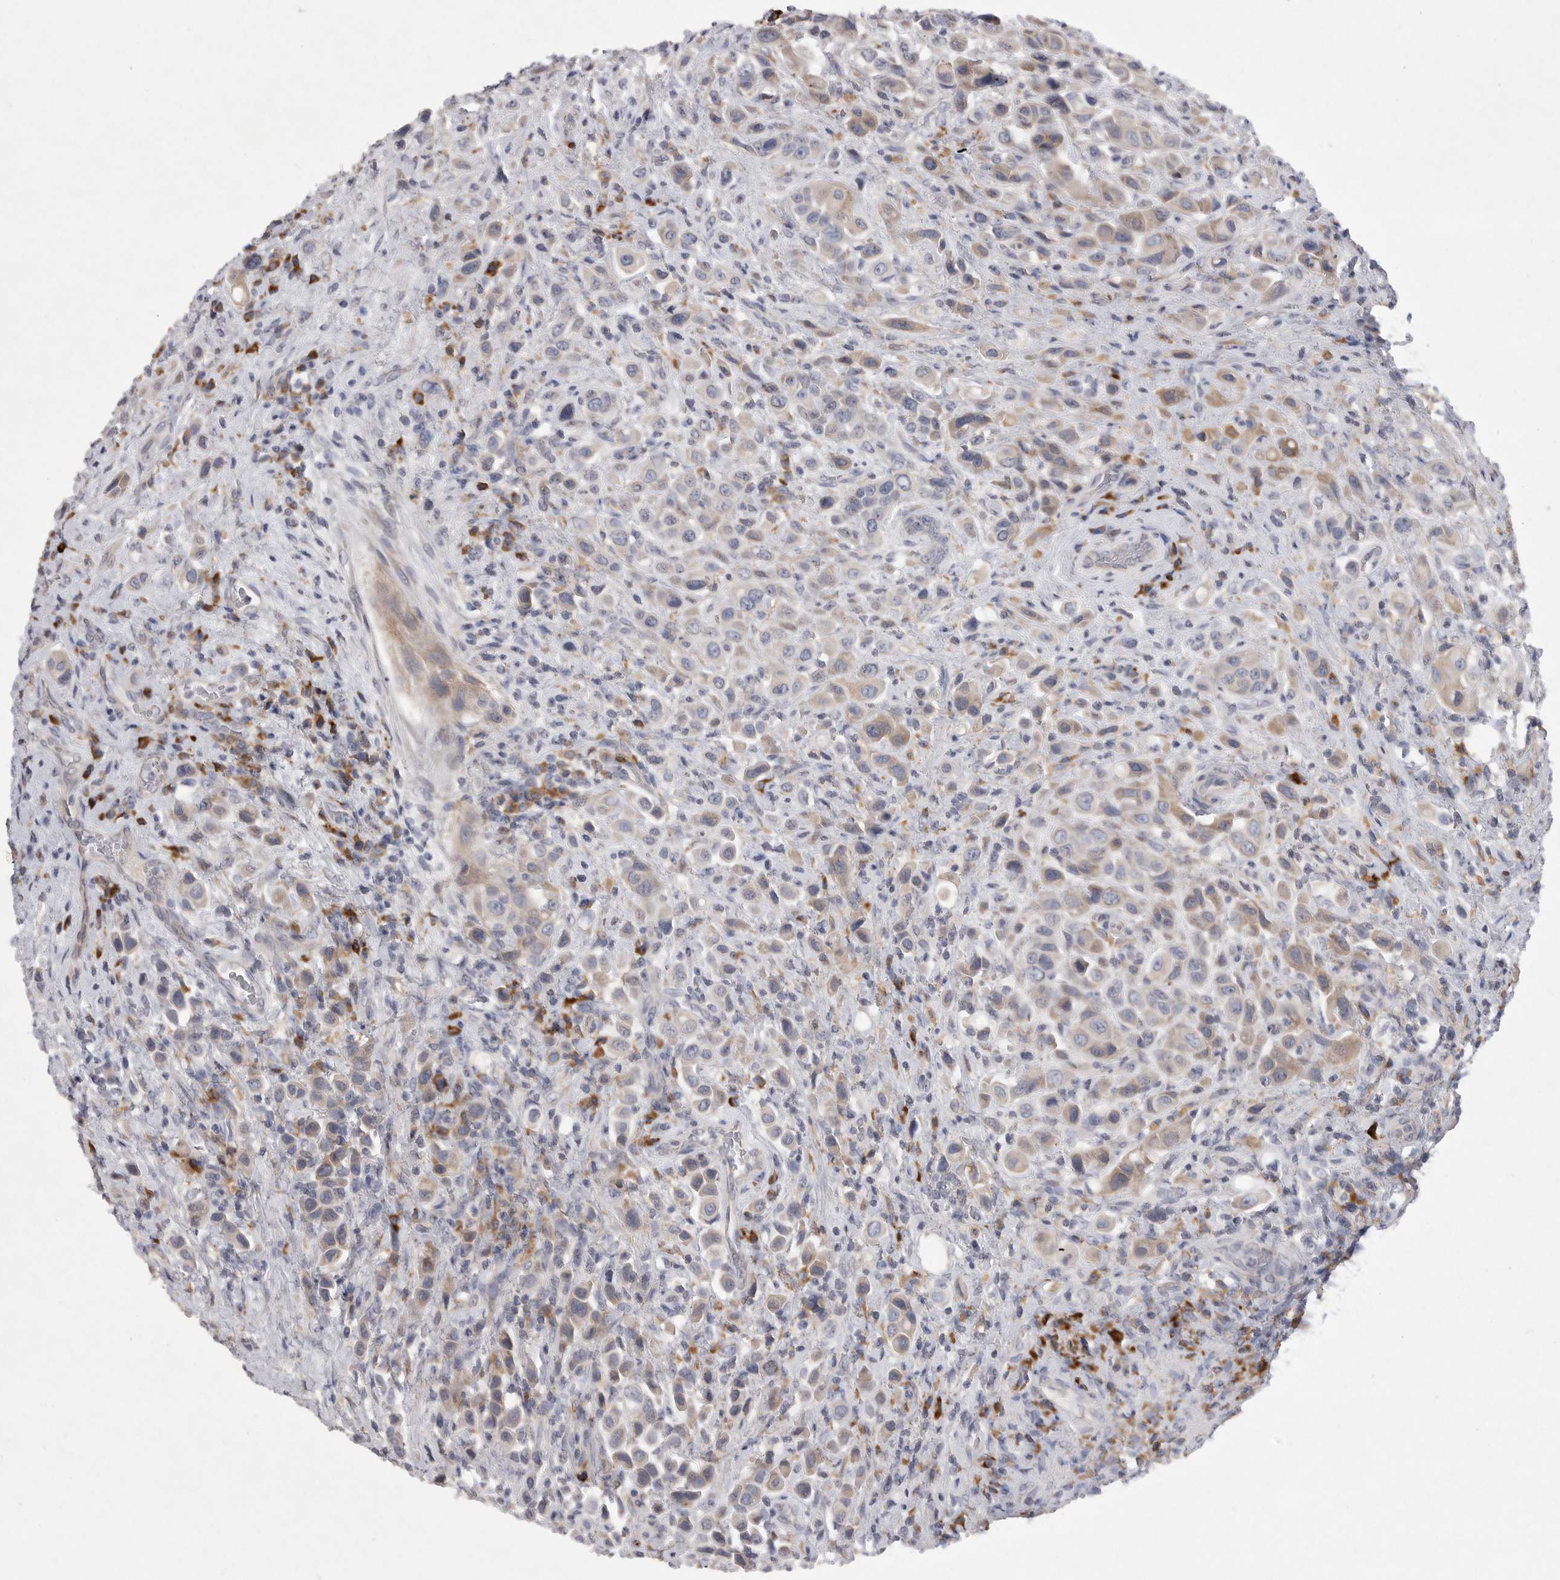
{"staining": {"intensity": "weak", "quantity": "<25%", "location": "cytoplasmic/membranous"}, "tissue": "urothelial cancer", "cell_type": "Tumor cells", "image_type": "cancer", "snomed": [{"axis": "morphology", "description": "Urothelial carcinoma, High grade"}, {"axis": "topography", "description": "Urinary bladder"}], "caption": "Immunohistochemistry (IHC) histopathology image of neoplastic tissue: high-grade urothelial carcinoma stained with DAB displays no significant protein expression in tumor cells.", "gene": "EDEM3", "patient": {"sex": "male", "age": 50}}